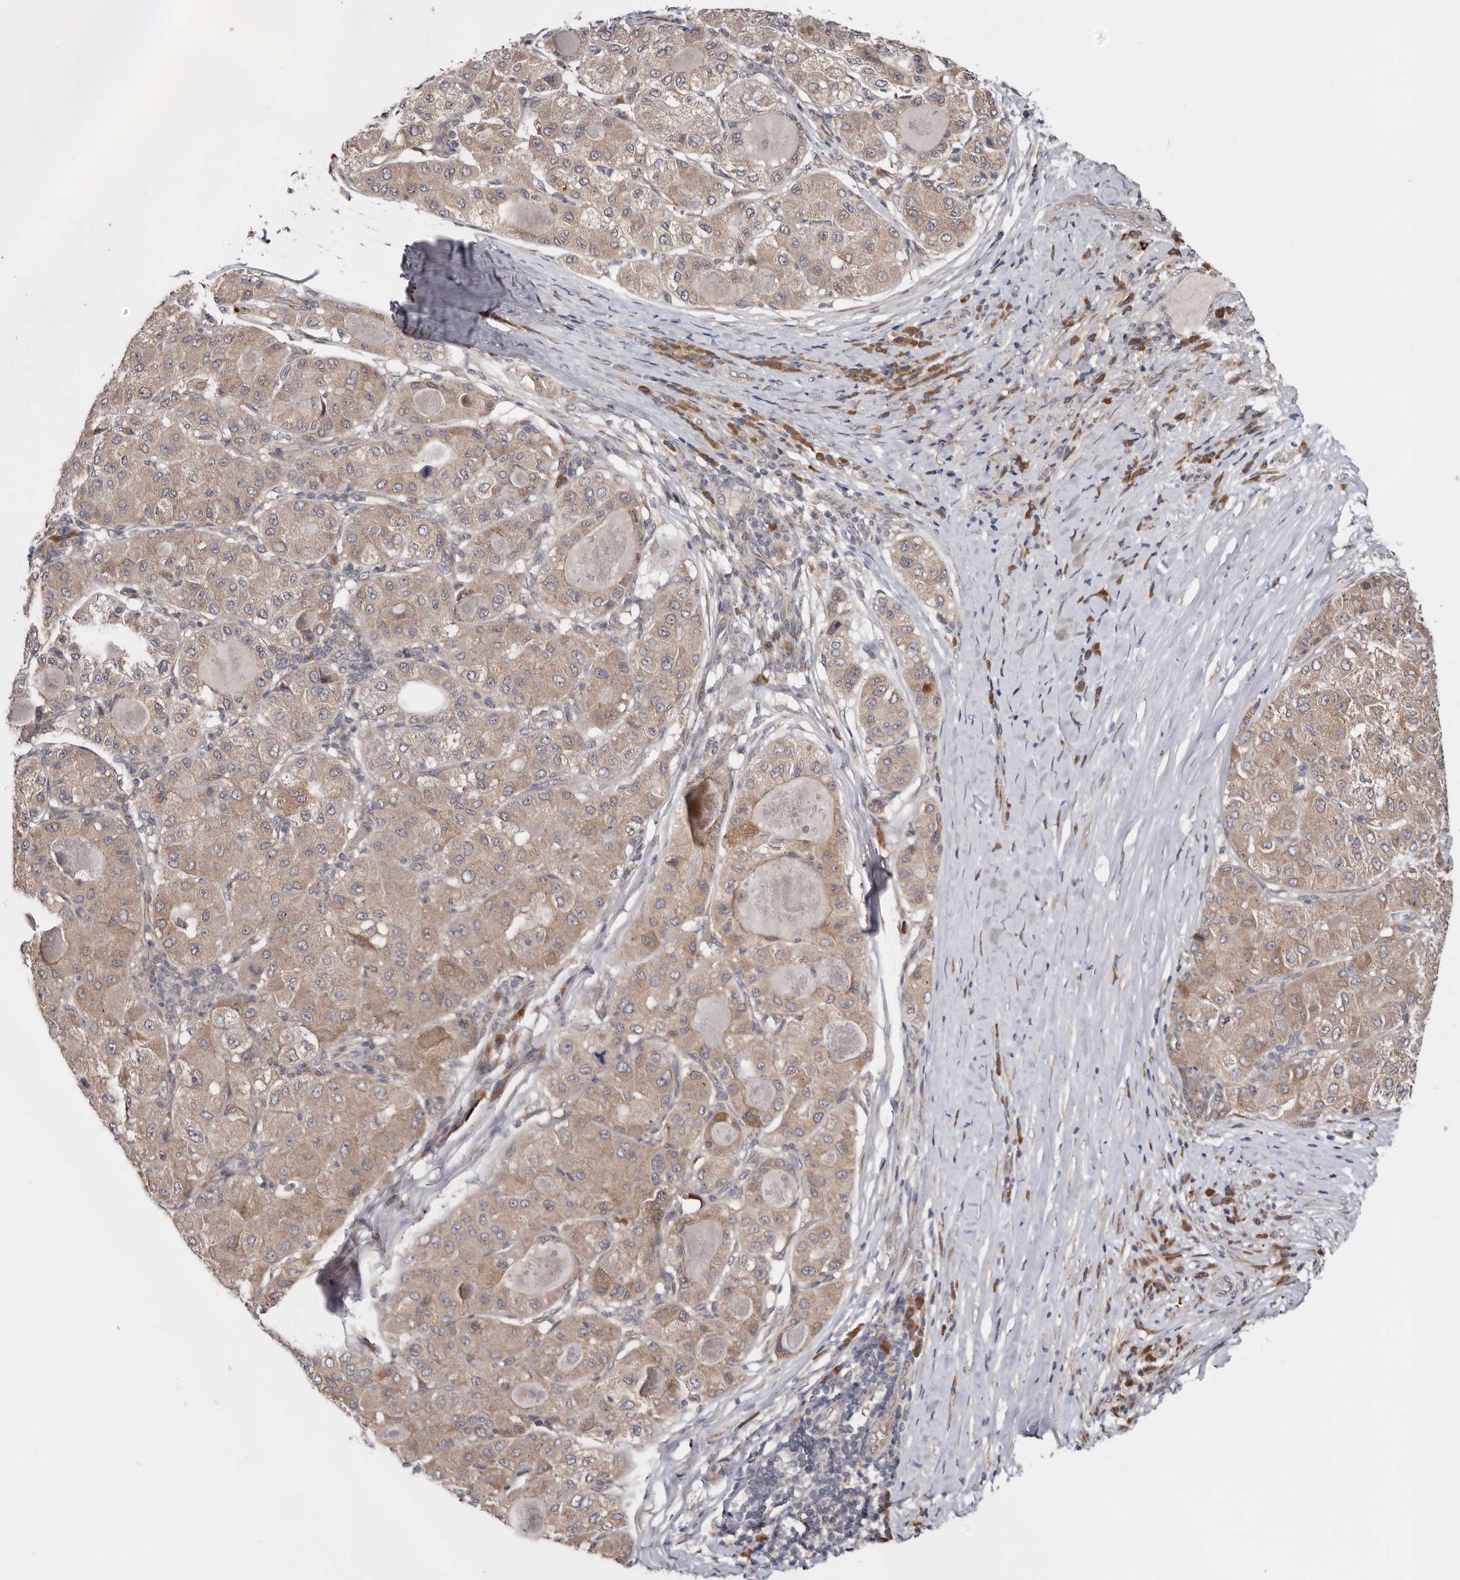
{"staining": {"intensity": "weak", "quantity": ">75%", "location": "cytoplasmic/membranous"}, "tissue": "liver cancer", "cell_type": "Tumor cells", "image_type": "cancer", "snomed": [{"axis": "morphology", "description": "Carcinoma, Hepatocellular, NOS"}, {"axis": "topography", "description": "Liver"}], "caption": "DAB immunohistochemical staining of liver cancer (hepatocellular carcinoma) demonstrates weak cytoplasmic/membranous protein expression in about >75% of tumor cells.", "gene": "CHML", "patient": {"sex": "male", "age": 80}}